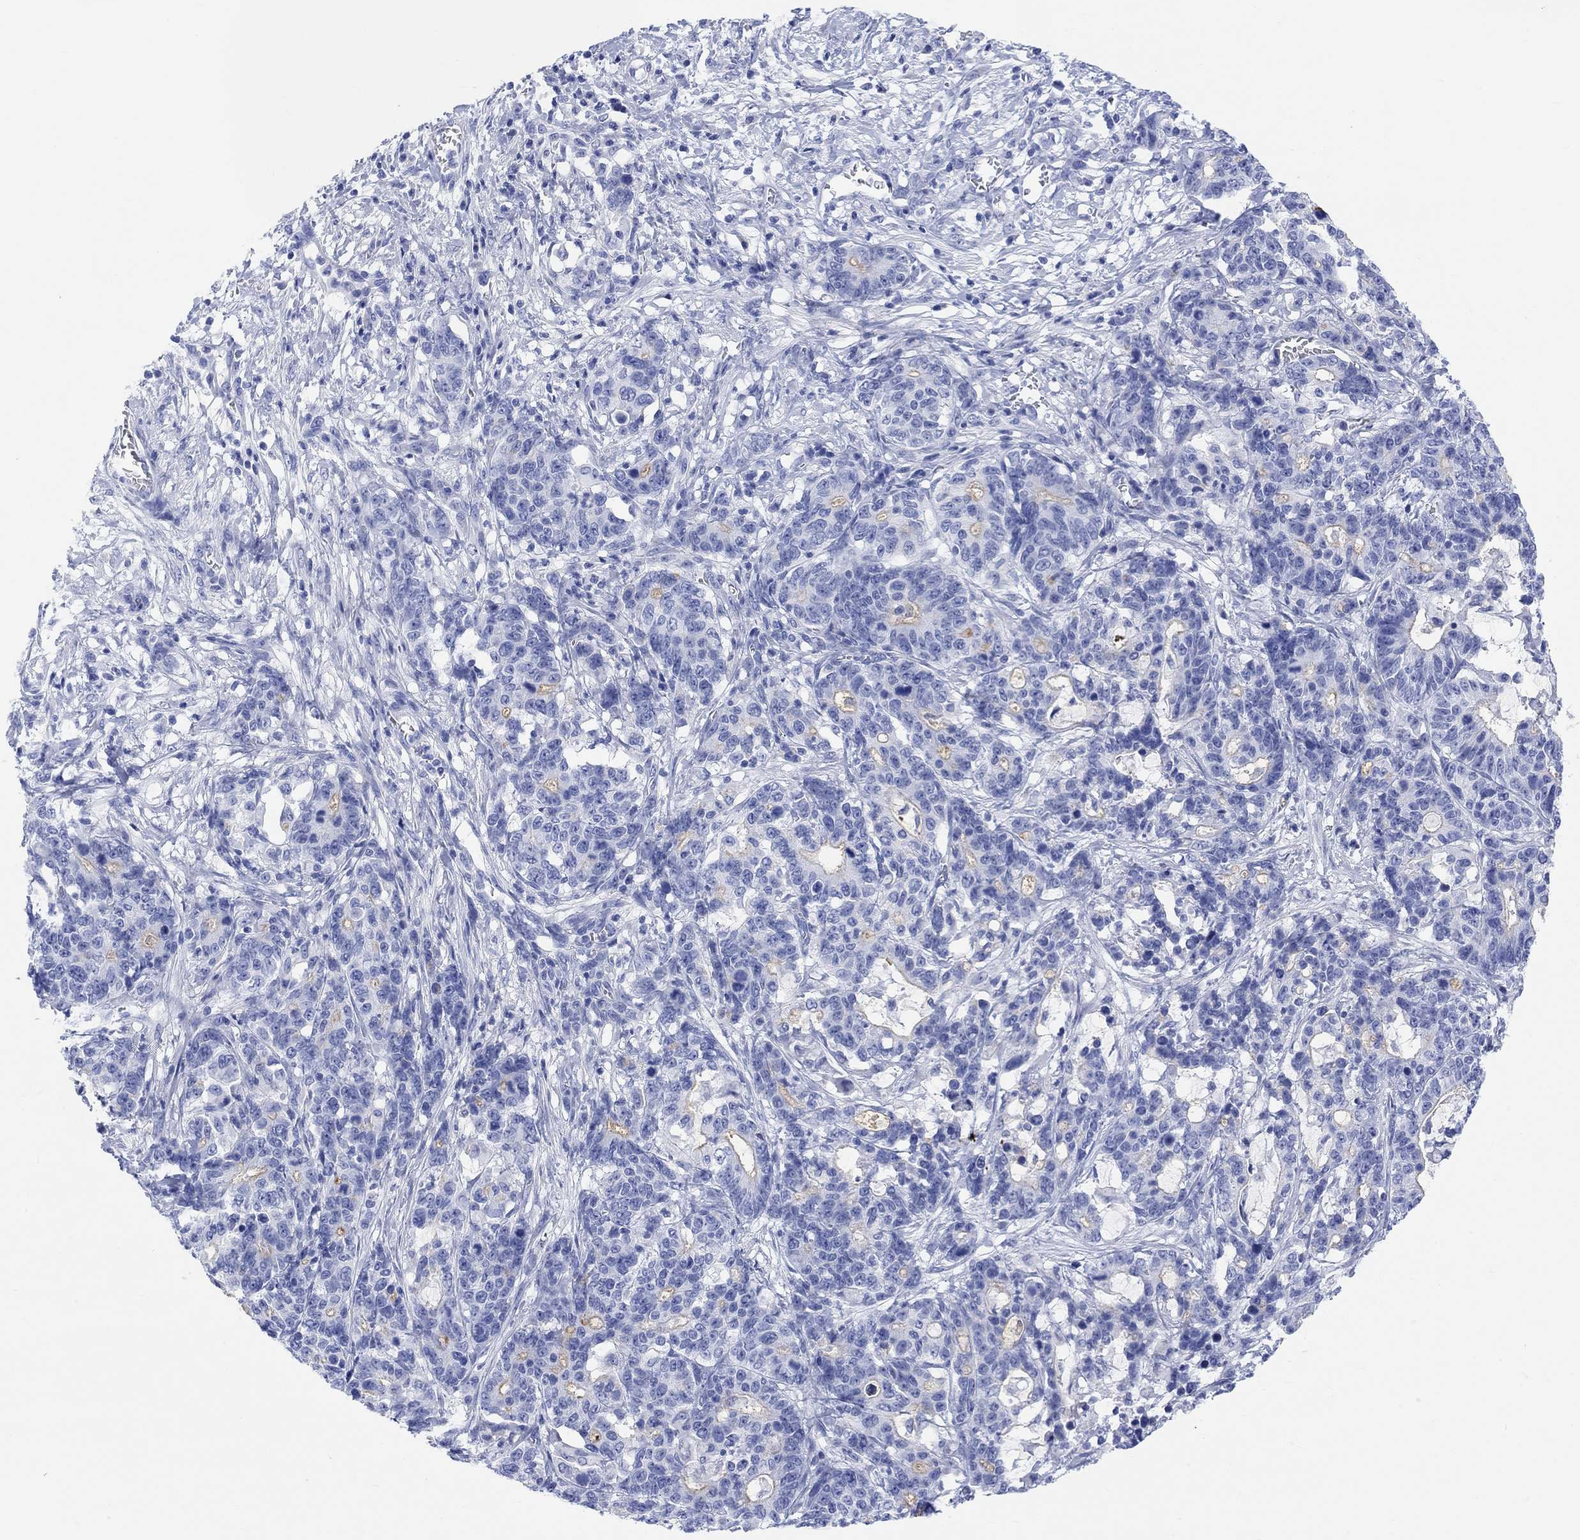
{"staining": {"intensity": "weak", "quantity": "<25%", "location": "cytoplasmic/membranous"}, "tissue": "stomach cancer", "cell_type": "Tumor cells", "image_type": "cancer", "snomed": [{"axis": "morphology", "description": "Normal tissue, NOS"}, {"axis": "morphology", "description": "Adenocarcinoma, NOS"}, {"axis": "topography", "description": "Stomach"}], "caption": "An IHC histopathology image of stomach adenocarcinoma is shown. There is no staining in tumor cells of stomach adenocarcinoma.", "gene": "XIRP2", "patient": {"sex": "female", "age": 64}}